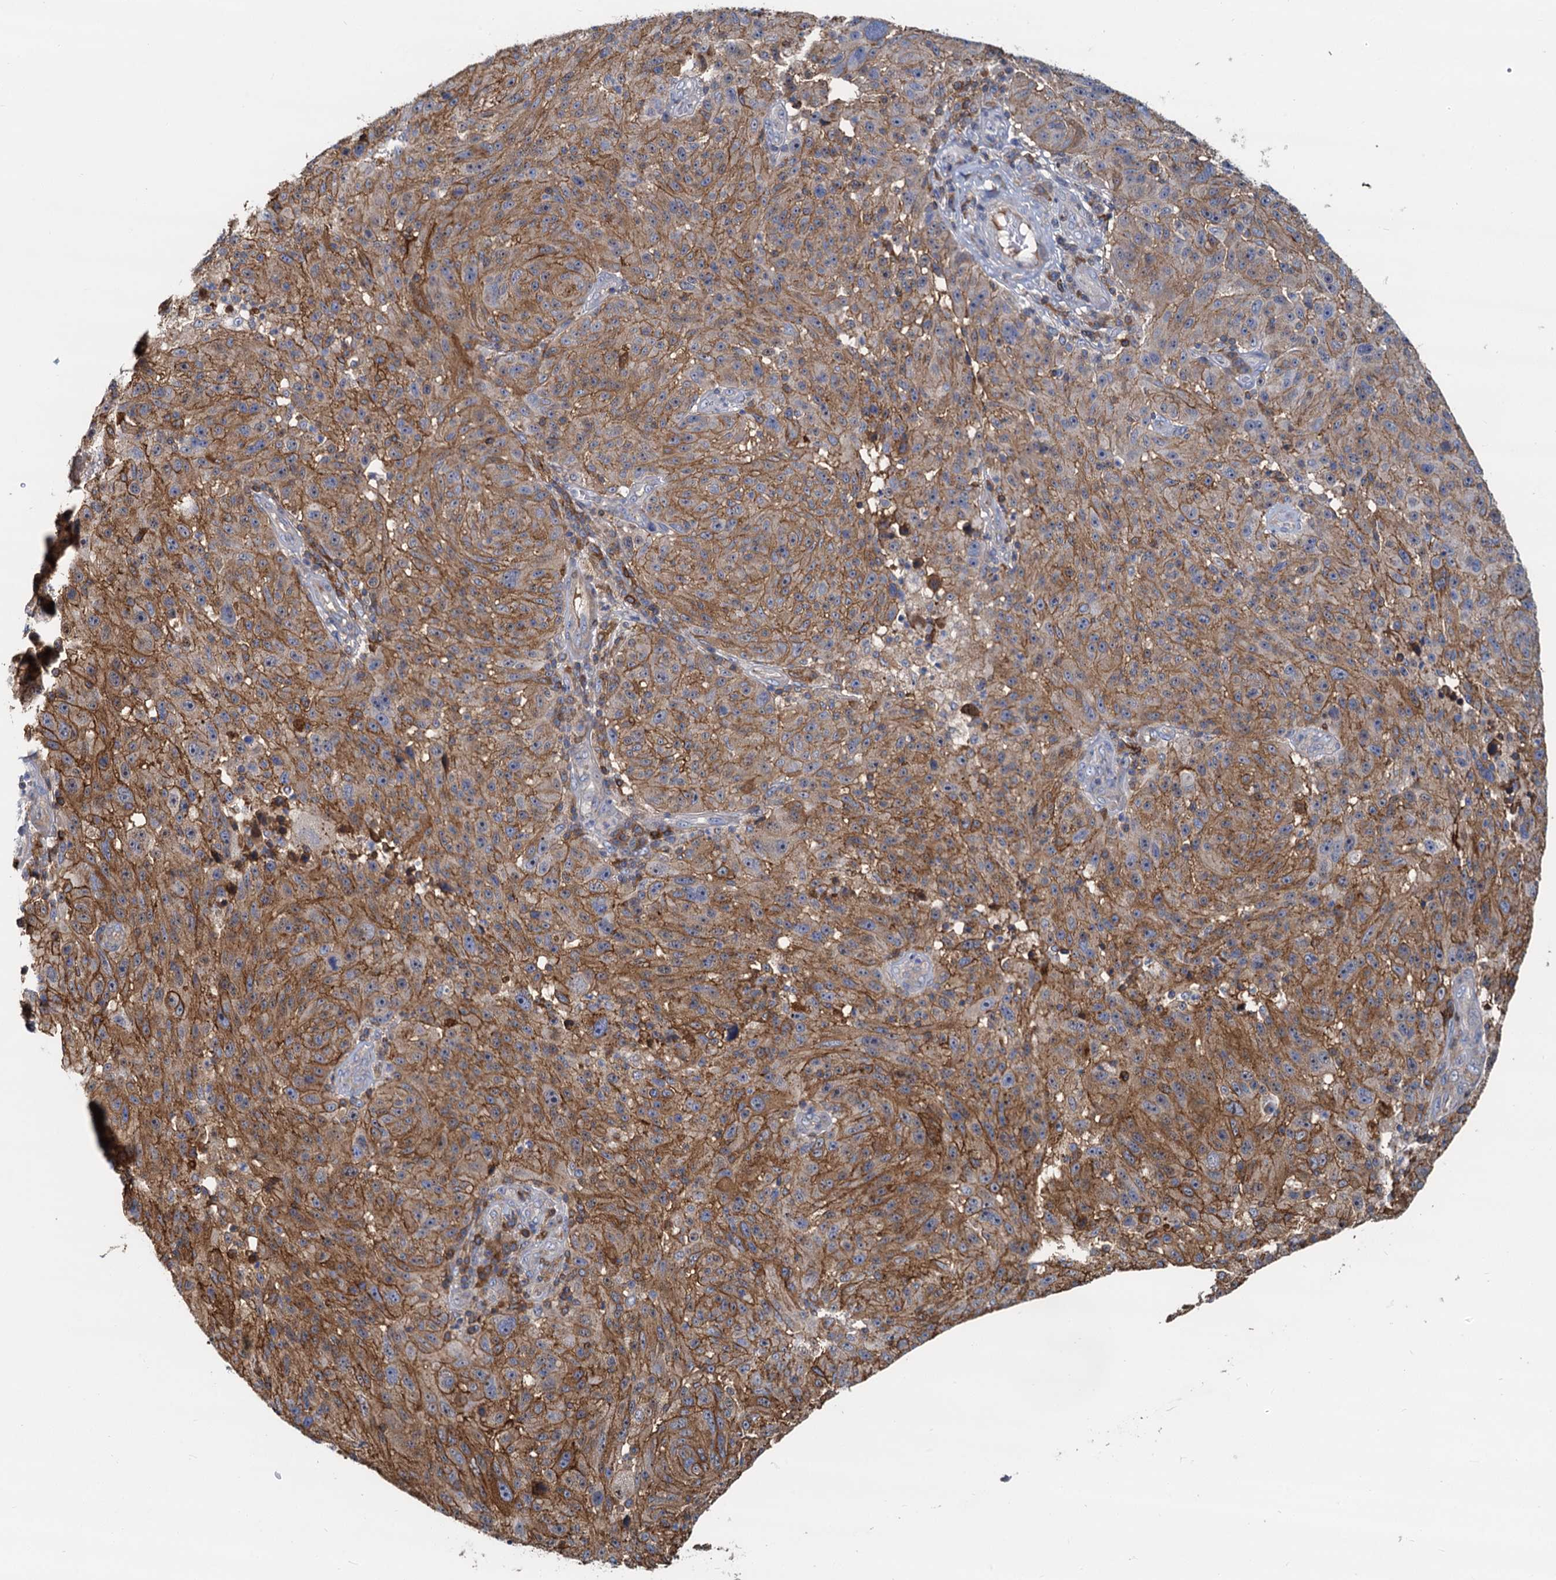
{"staining": {"intensity": "moderate", "quantity": ">75%", "location": "cytoplasmic/membranous"}, "tissue": "melanoma", "cell_type": "Tumor cells", "image_type": "cancer", "snomed": [{"axis": "morphology", "description": "Malignant melanoma, NOS"}, {"axis": "topography", "description": "Skin"}], "caption": "High-magnification brightfield microscopy of melanoma stained with DAB (3,3'-diaminobenzidine) (brown) and counterstained with hematoxylin (blue). tumor cells exhibit moderate cytoplasmic/membranous staining is identified in about>75% of cells.", "gene": "LNX2", "patient": {"sex": "male", "age": 53}}